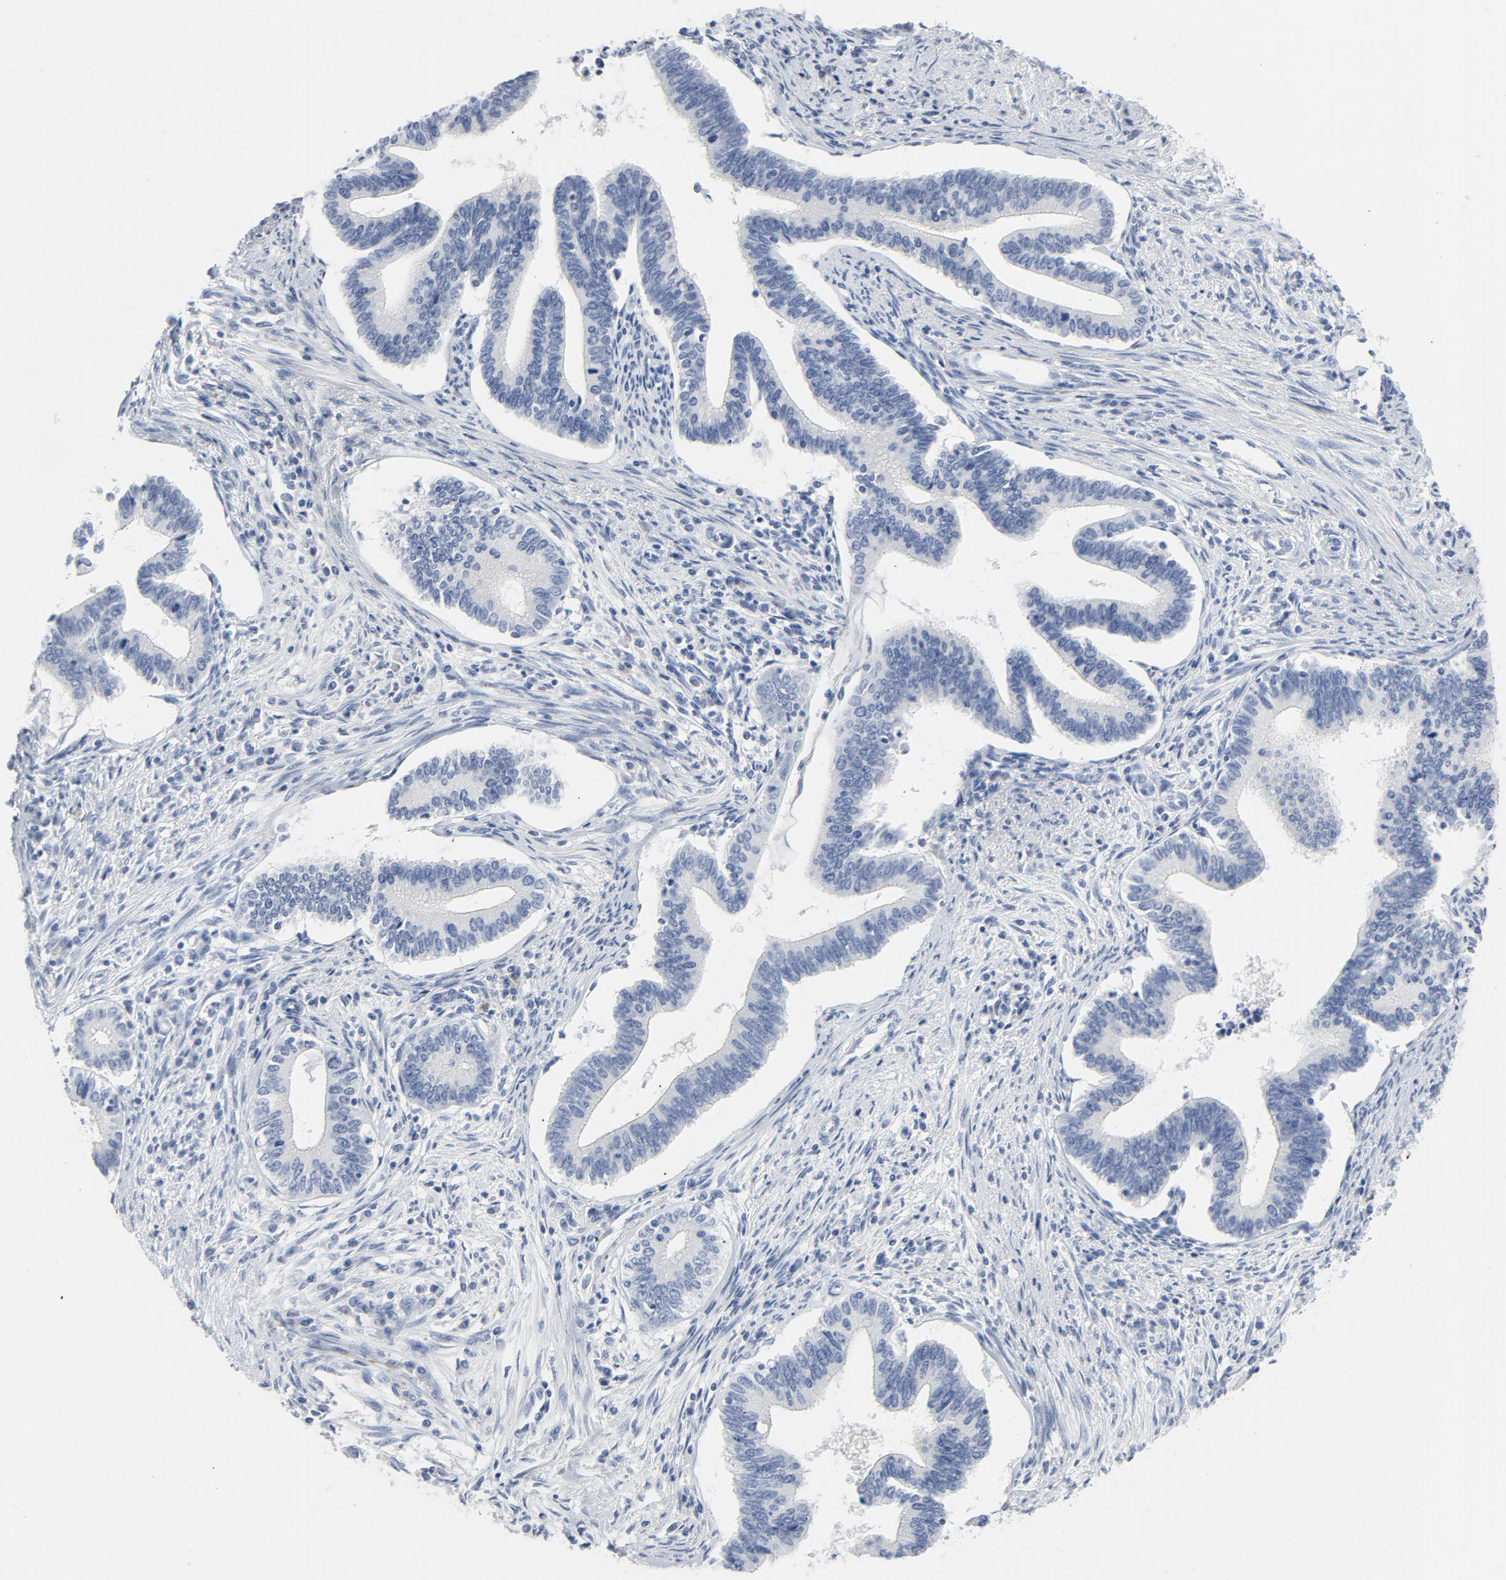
{"staining": {"intensity": "negative", "quantity": "none", "location": "none"}, "tissue": "cervical cancer", "cell_type": "Tumor cells", "image_type": "cancer", "snomed": [{"axis": "morphology", "description": "Adenocarcinoma, NOS"}, {"axis": "topography", "description": "Cervix"}], "caption": "Cervical cancer (adenocarcinoma) stained for a protein using IHC shows no positivity tumor cells.", "gene": "TUBB1", "patient": {"sex": "female", "age": 36}}